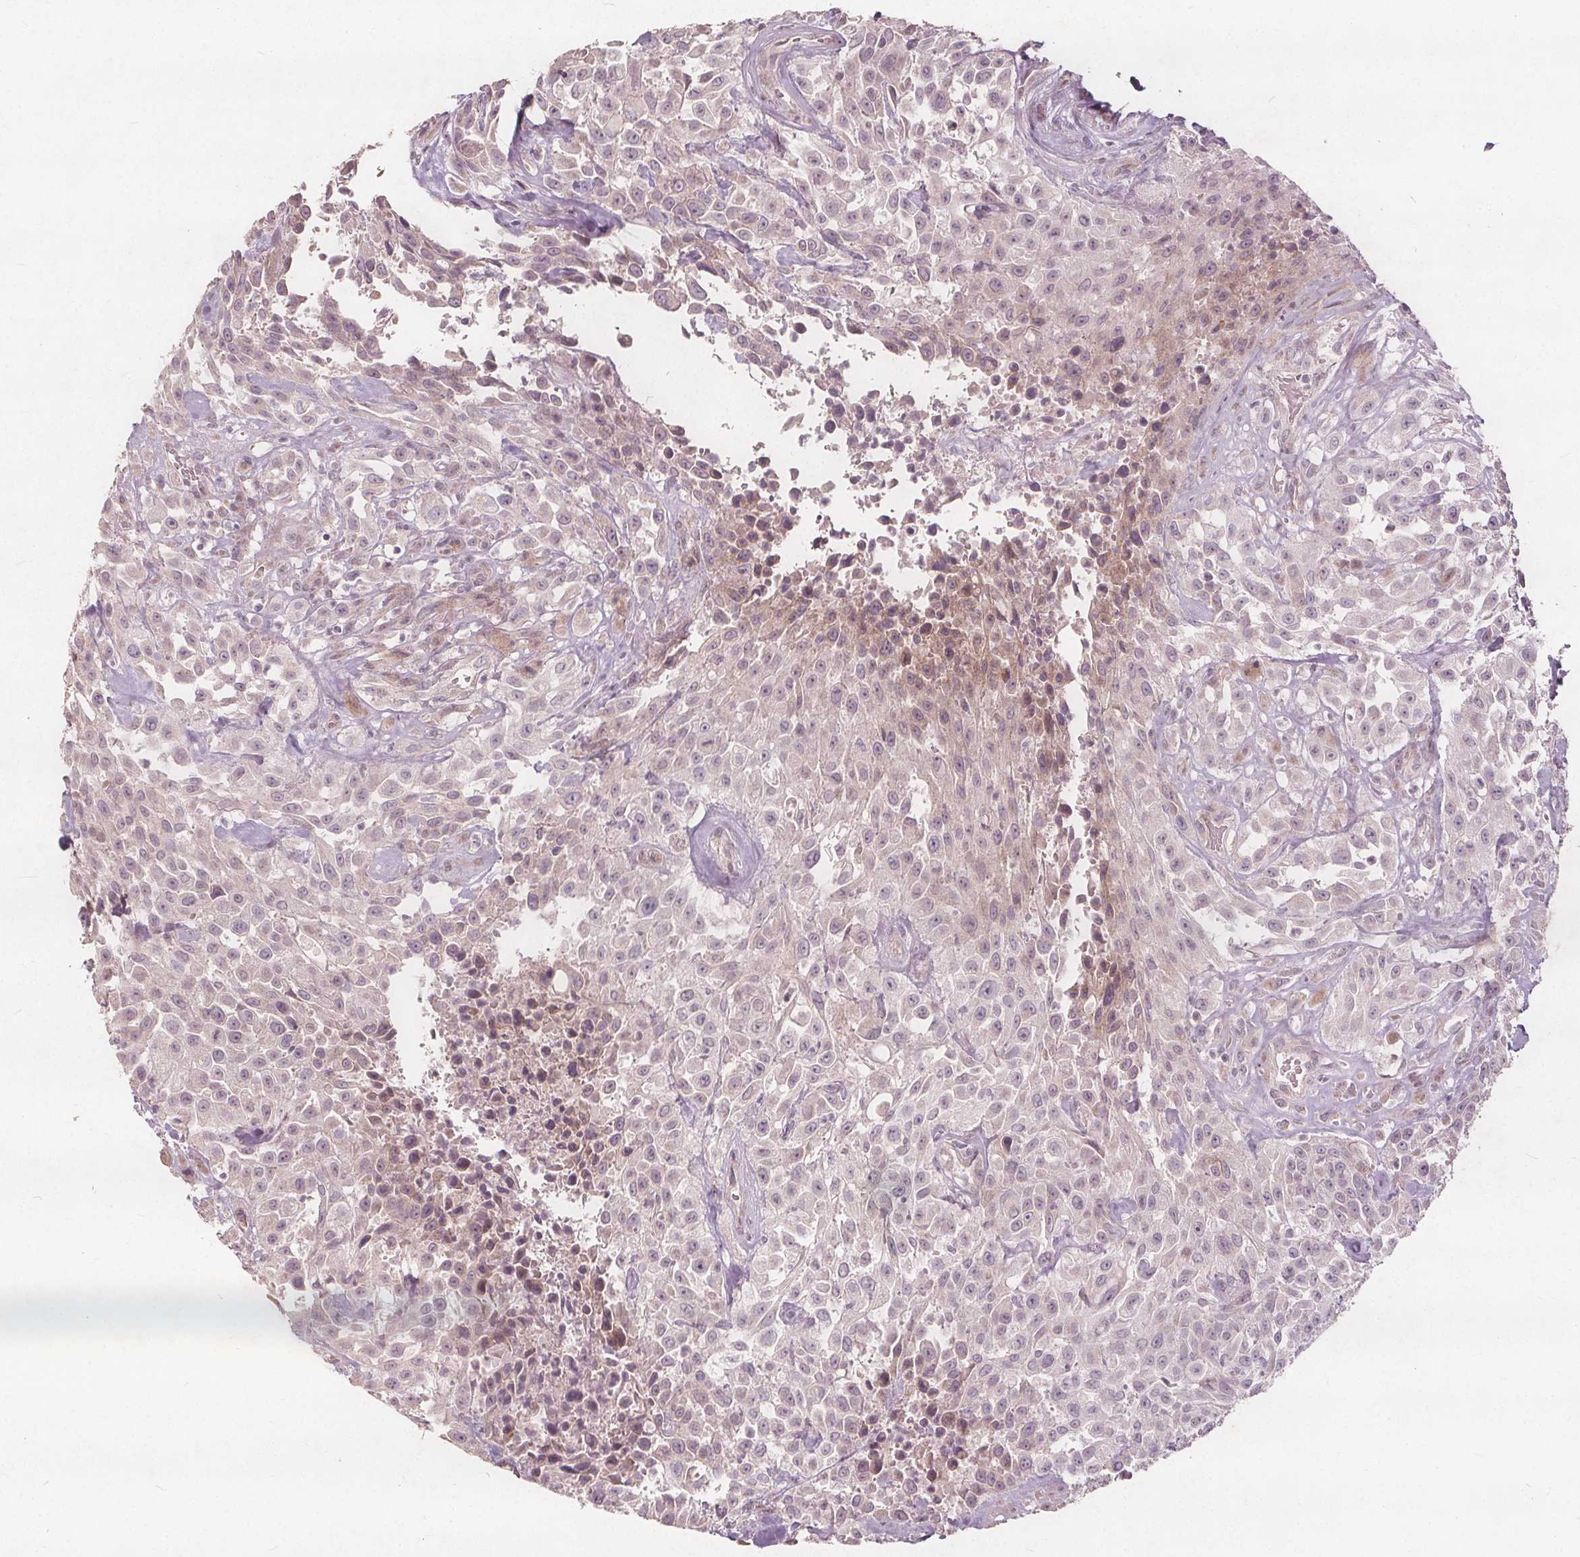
{"staining": {"intensity": "negative", "quantity": "none", "location": "none"}, "tissue": "urothelial cancer", "cell_type": "Tumor cells", "image_type": "cancer", "snomed": [{"axis": "morphology", "description": "Urothelial carcinoma, High grade"}, {"axis": "topography", "description": "Urinary bladder"}], "caption": "High-grade urothelial carcinoma was stained to show a protein in brown. There is no significant positivity in tumor cells. The staining was performed using DAB (3,3'-diaminobenzidine) to visualize the protein expression in brown, while the nuclei were stained in blue with hematoxylin (Magnification: 20x).", "gene": "PTPRT", "patient": {"sex": "male", "age": 79}}